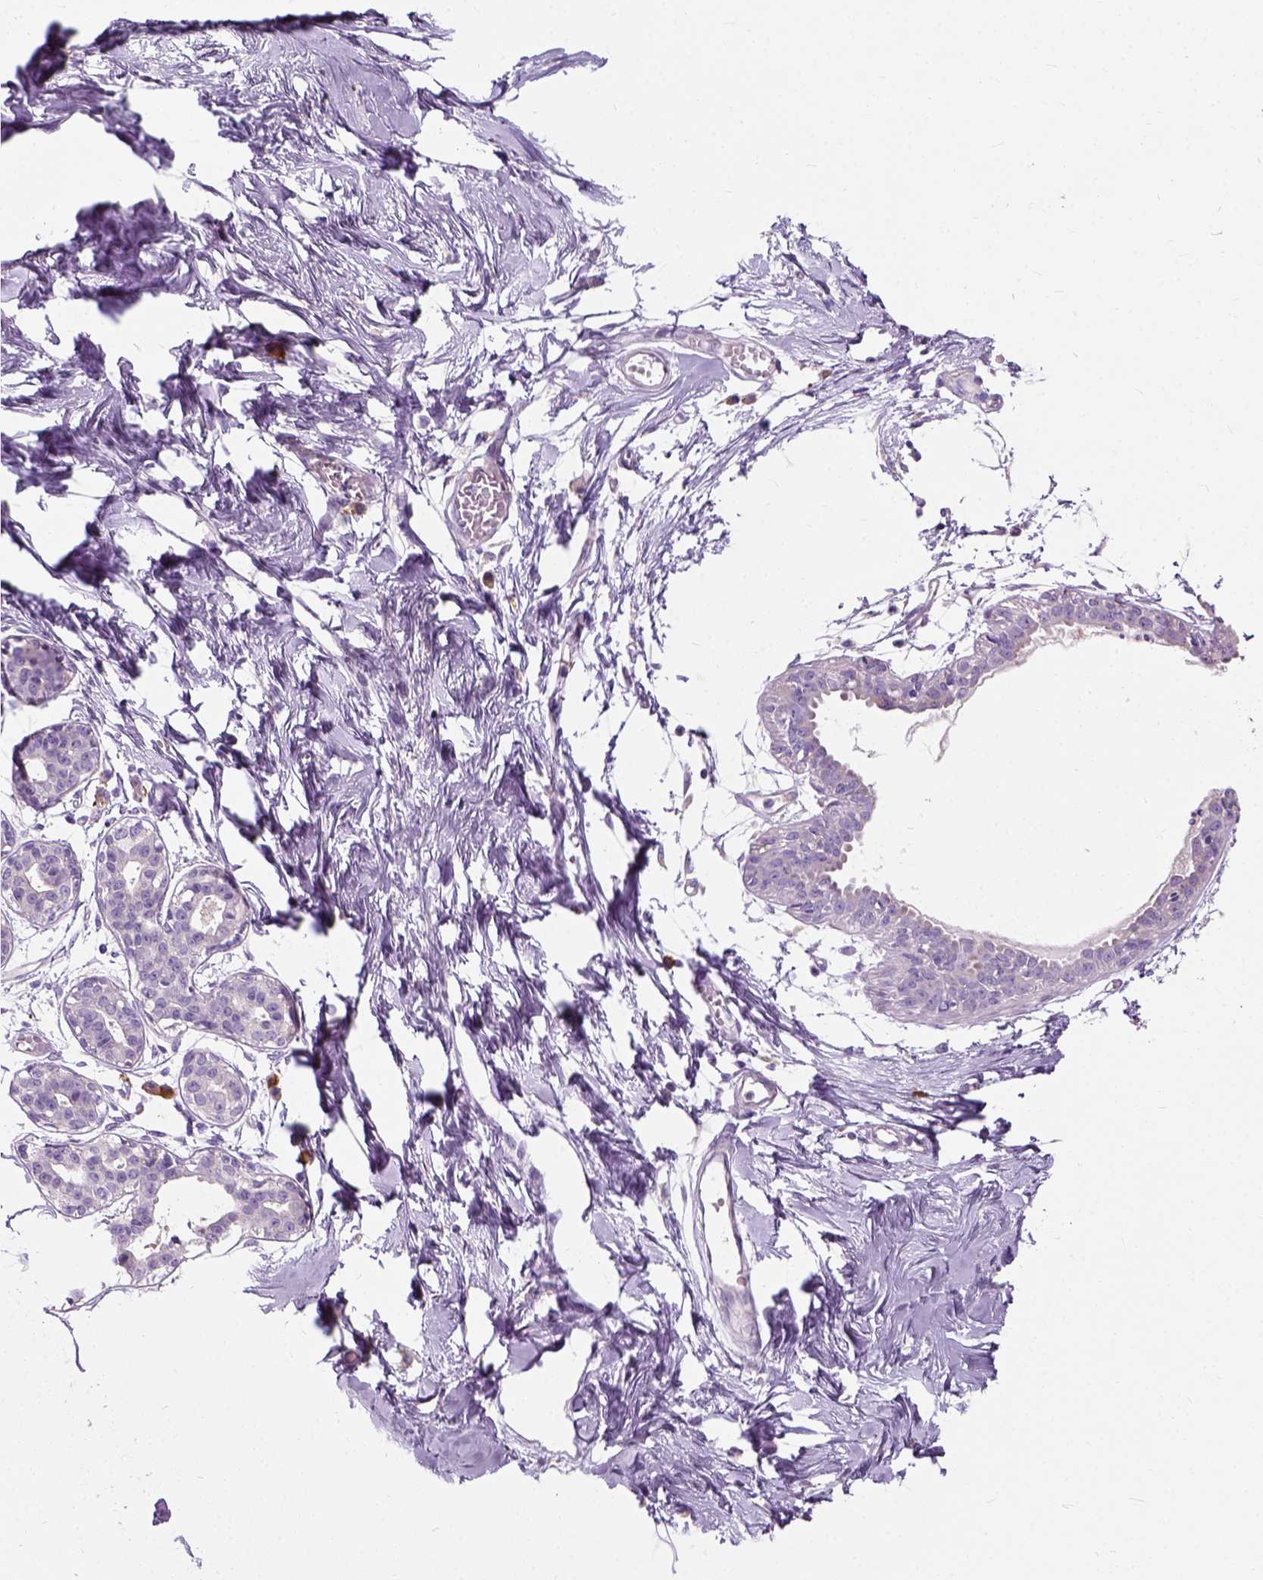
{"staining": {"intensity": "negative", "quantity": "none", "location": "none"}, "tissue": "breast", "cell_type": "Adipocytes", "image_type": "normal", "snomed": [{"axis": "morphology", "description": "Normal tissue, NOS"}, {"axis": "topography", "description": "Breast"}], "caption": "High magnification brightfield microscopy of benign breast stained with DAB (3,3'-diaminobenzidine) (brown) and counterstained with hematoxylin (blue): adipocytes show no significant staining.", "gene": "TRIM72", "patient": {"sex": "female", "age": 45}}